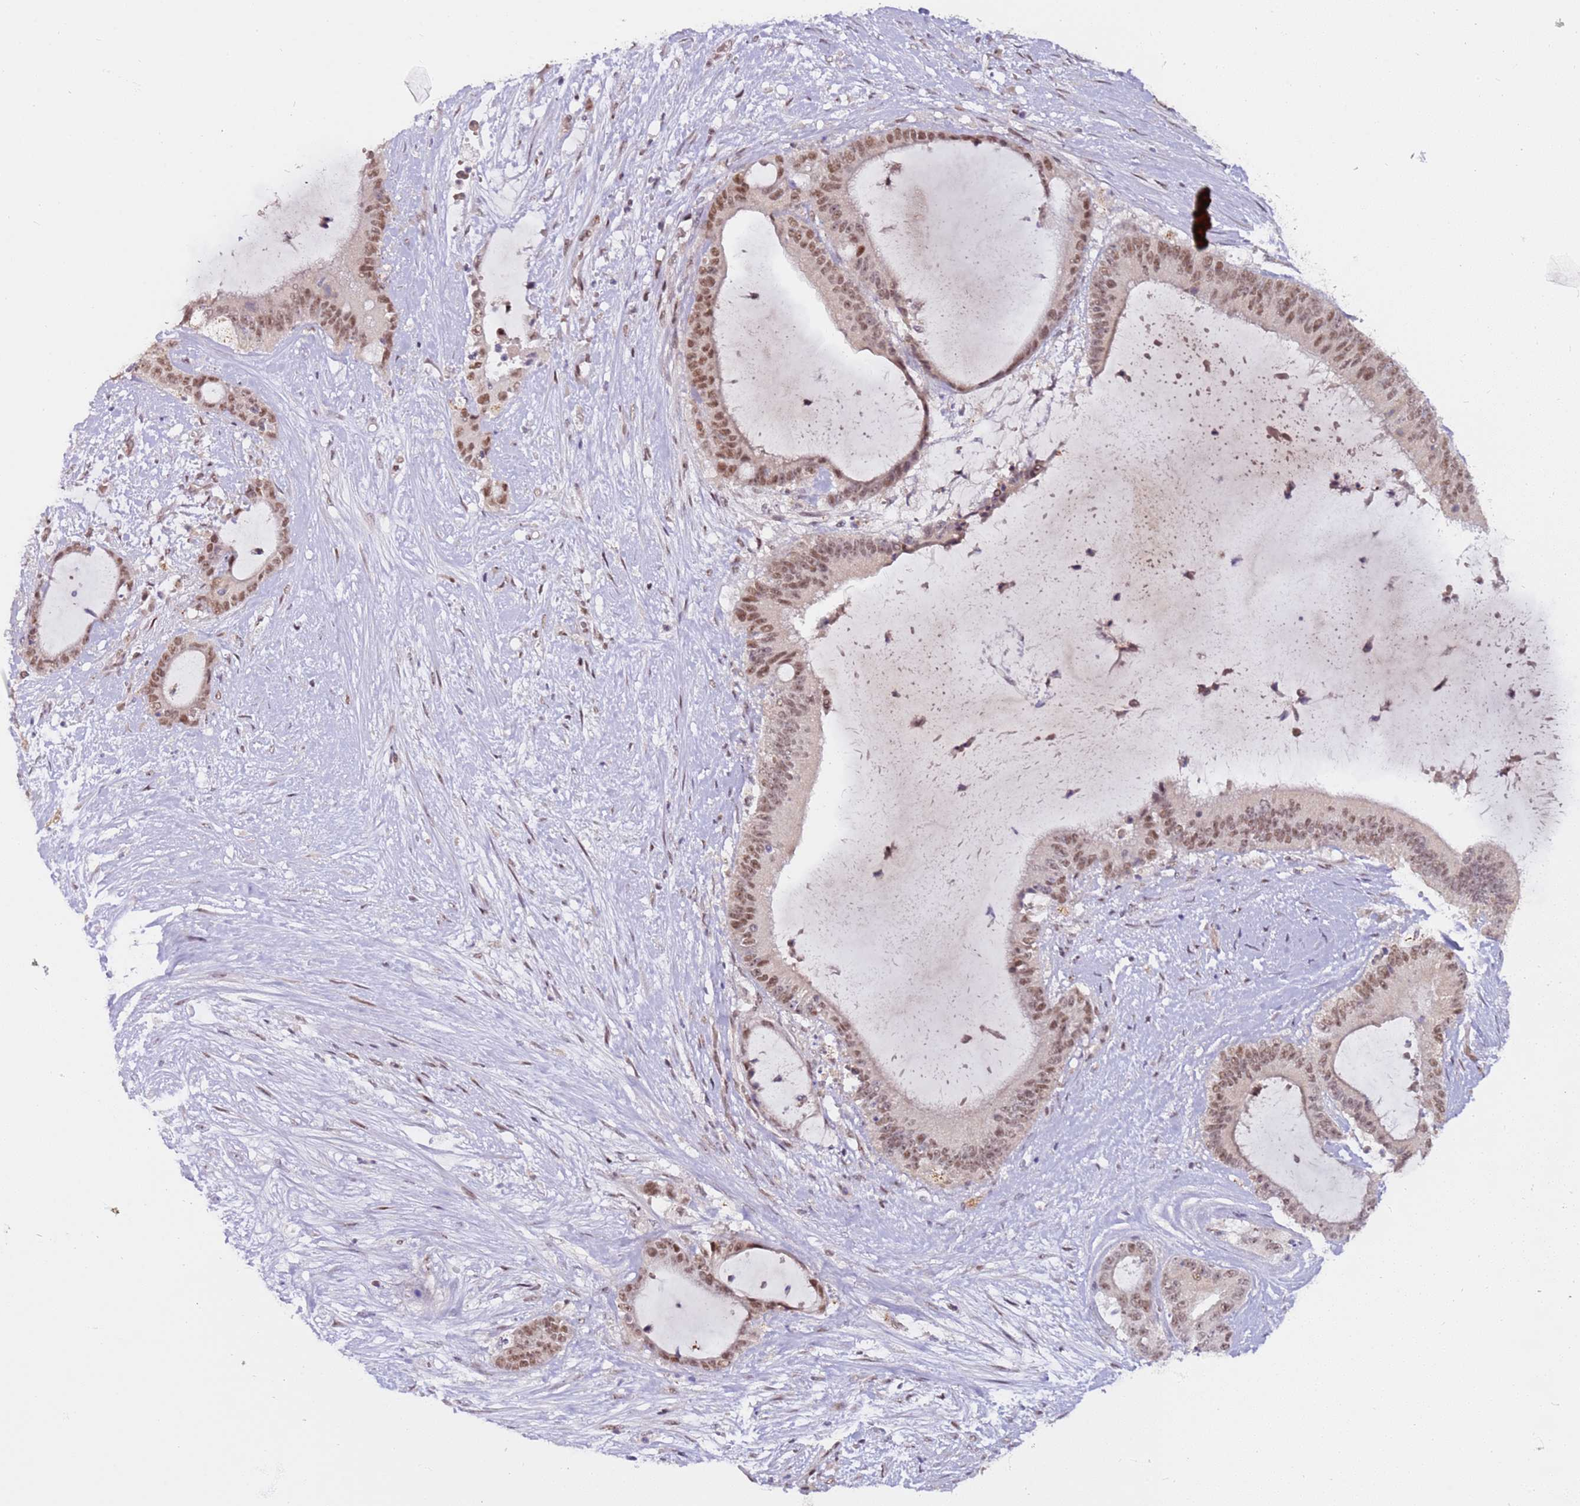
{"staining": {"intensity": "moderate", "quantity": "25%-75%", "location": "nuclear"}, "tissue": "liver cancer", "cell_type": "Tumor cells", "image_type": "cancer", "snomed": [{"axis": "morphology", "description": "Normal tissue, NOS"}, {"axis": "morphology", "description": "Cholangiocarcinoma"}, {"axis": "topography", "description": "Liver"}, {"axis": "topography", "description": "Peripheral nerve tissue"}], "caption": "Immunohistochemistry micrograph of human cholangiocarcinoma (liver) stained for a protein (brown), which exhibits medium levels of moderate nuclear expression in approximately 25%-75% of tumor cells.", "gene": "LGALSL", "patient": {"sex": "female", "age": 73}}